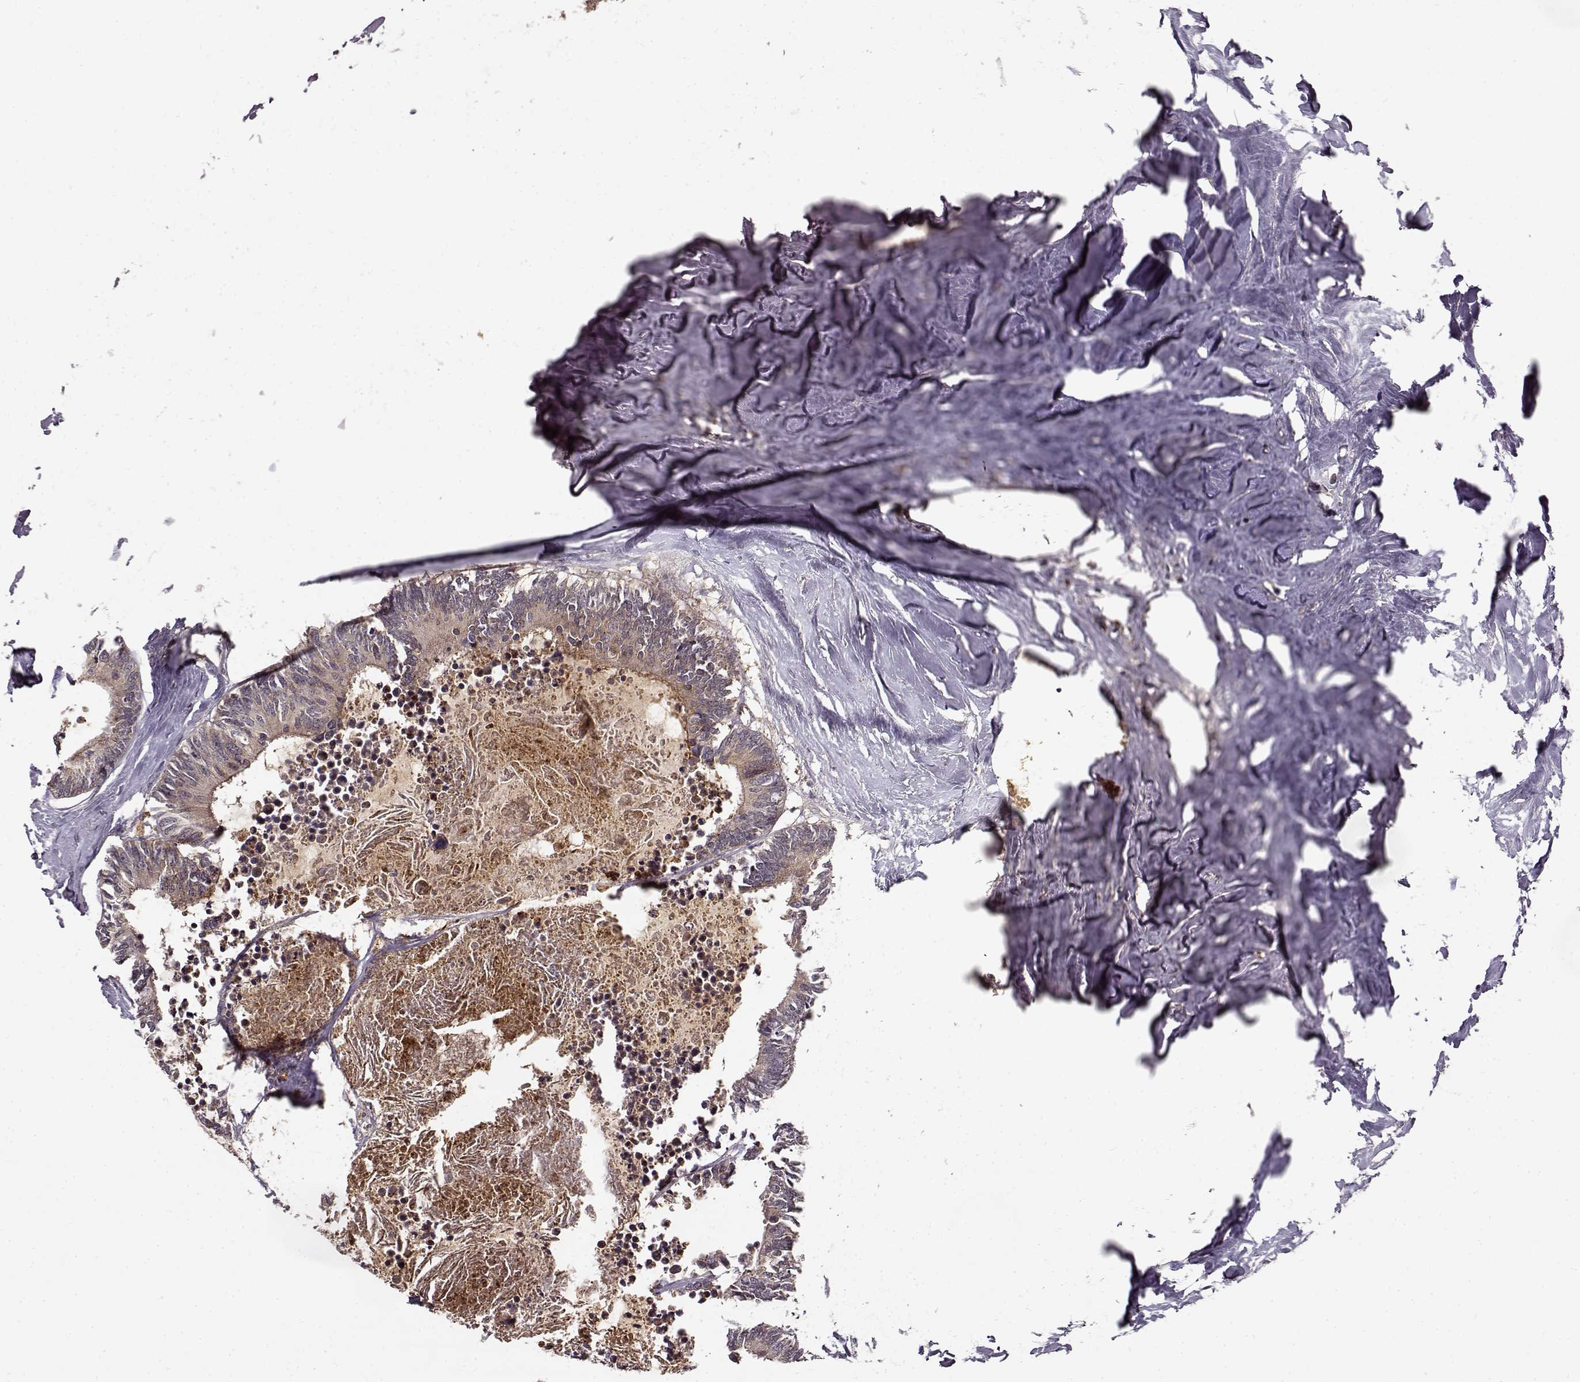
{"staining": {"intensity": "negative", "quantity": "none", "location": "none"}, "tissue": "colorectal cancer", "cell_type": "Tumor cells", "image_type": "cancer", "snomed": [{"axis": "morphology", "description": "Adenocarcinoma, NOS"}, {"axis": "topography", "description": "Colon"}, {"axis": "topography", "description": "Rectum"}], "caption": "A histopathology image of colorectal adenocarcinoma stained for a protein displays no brown staining in tumor cells. The staining was performed using DAB (3,3'-diaminobenzidine) to visualize the protein expression in brown, while the nuclei were stained in blue with hematoxylin (Magnification: 20x).", "gene": "IFRD2", "patient": {"sex": "male", "age": 57}}